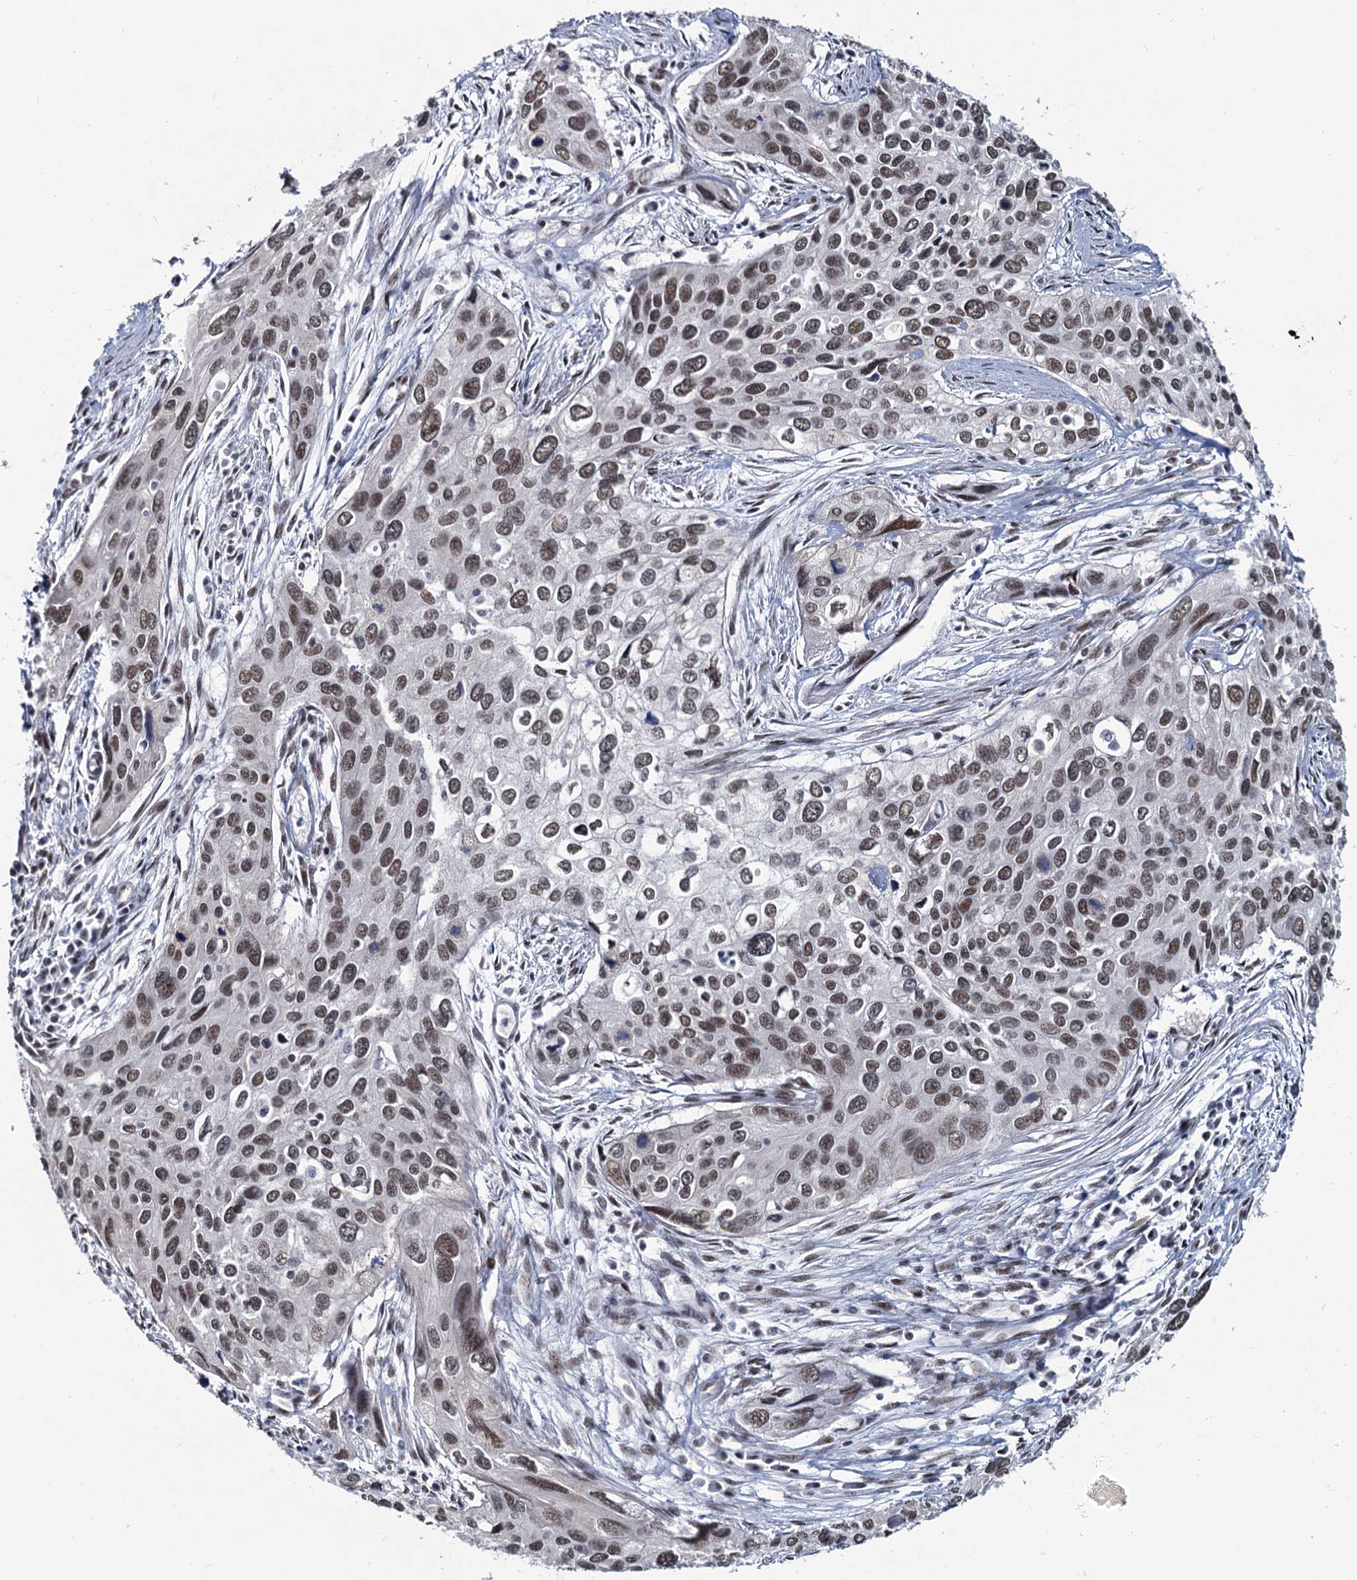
{"staining": {"intensity": "moderate", "quantity": ">75%", "location": "nuclear"}, "tissue": "cervical cancer", "cell_type": "Tumor cells", "image_type": "cancer", "snomed": [{"axis": "morphology", "description": "Squamous cell carcinoma, NOS"}, {"axis": "topography", "description": "Cervix"}], "caption": "IHC staining of squamous cell carcinoma (cervical), which exhibits medium levels of moderate nuclear expression in approximately >75% of tumor cells indicating moderate nuclear protein expression. The staining was performed using DAB (brown) for protein detection and nuclei were counterstained in hematoxylin (blue).", "gene": "METTL14", "patient": {"sex": "female", "age": 55}}